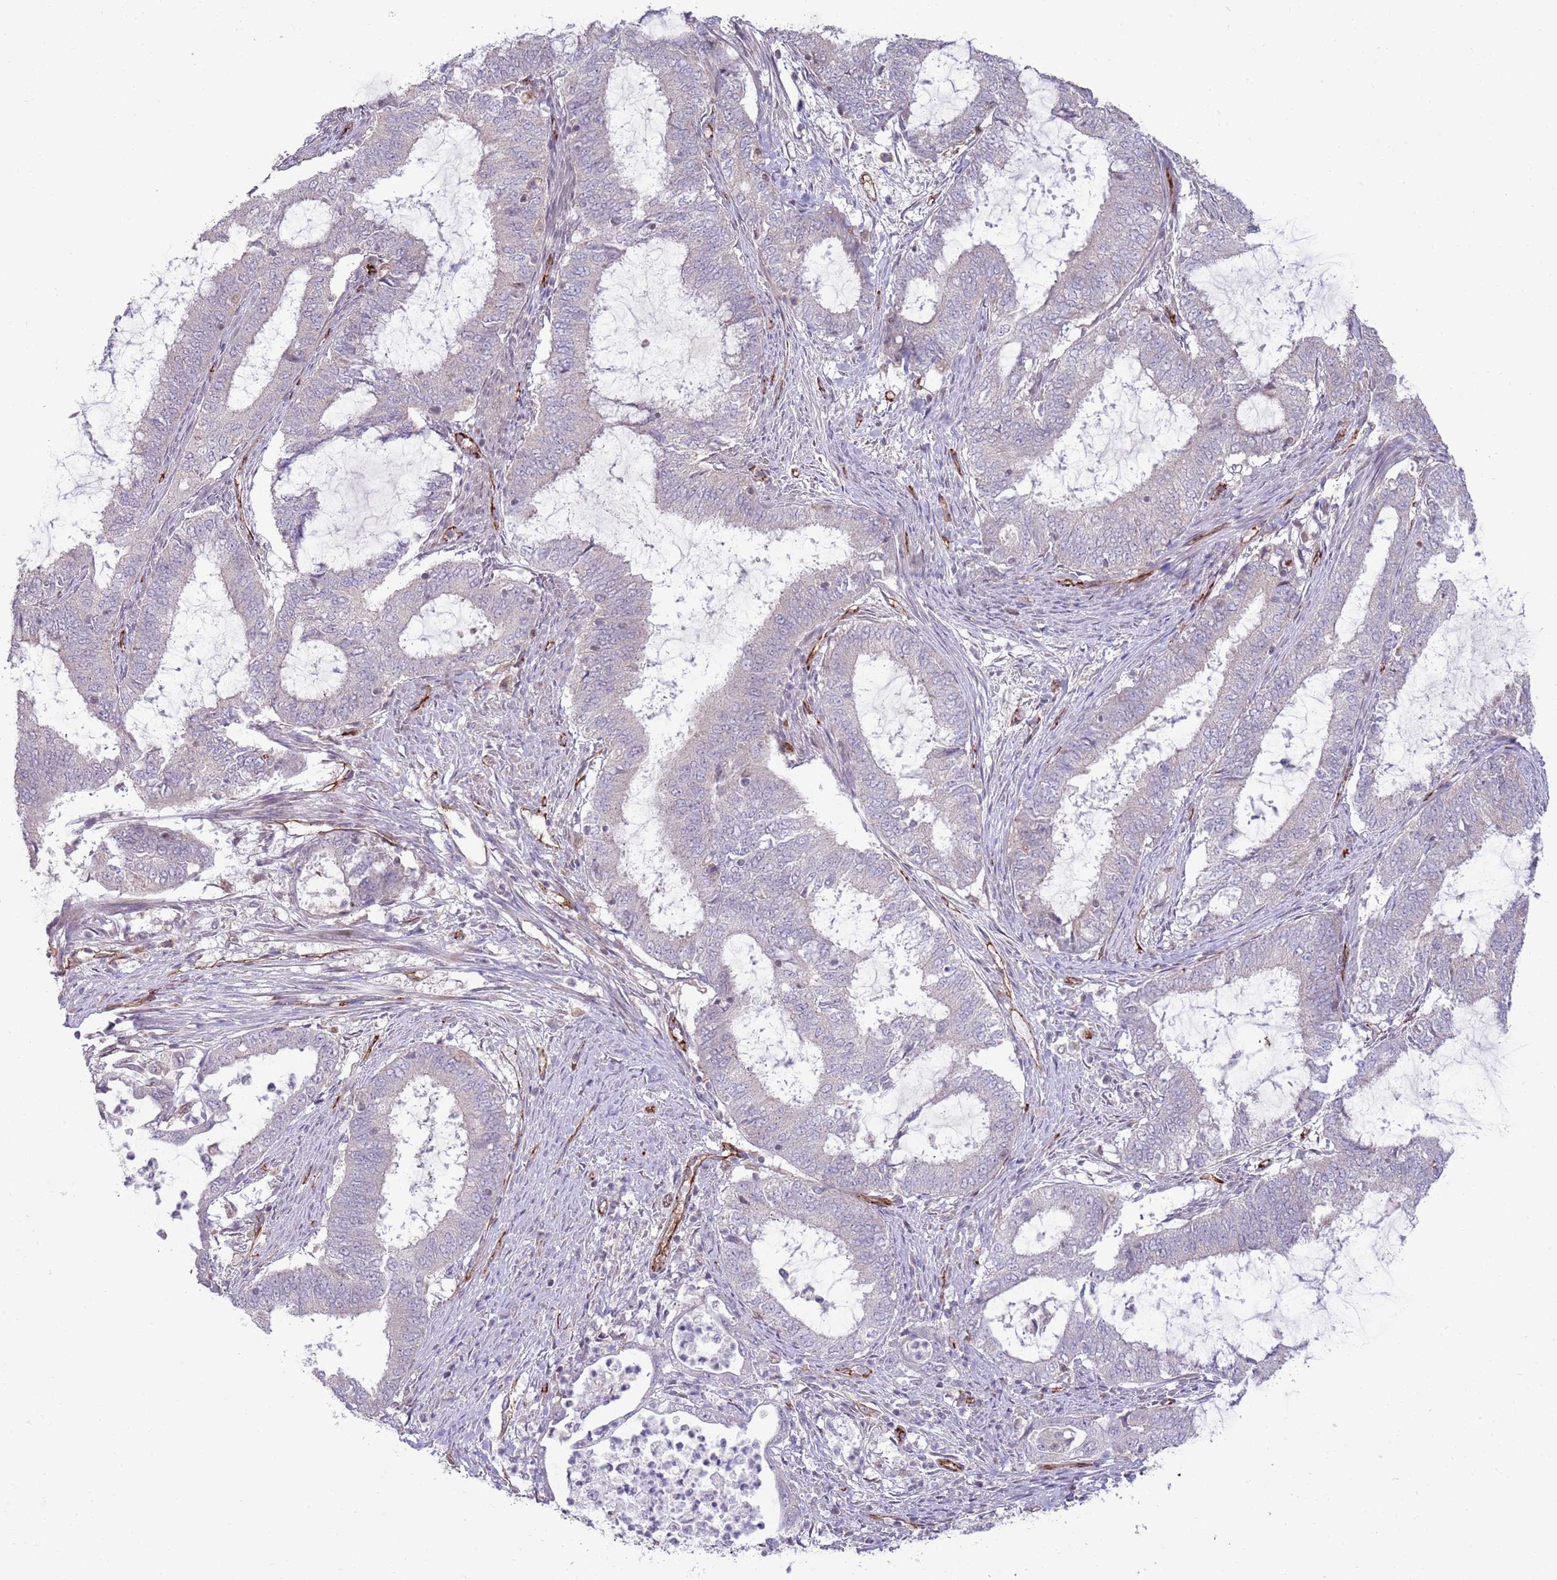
{"staining": {"intensity": "negative", "quantity": "none", "location": "none"}, "tissue": "endometrial cancer", "cell_type": "Tumor cells", "image_type": "cancer", "snomed": [{"axis": "morphology", "description": "Adenocarcinoma, NOS"}, {"axis": "topography", "description": "Endometrium"}], "caption": "Tumor cells are negative for protein expression in human endometrial cancer (adenocarcinoma).", "gene": "DPP10", "patient": {"sex": "female", "age": 51}}